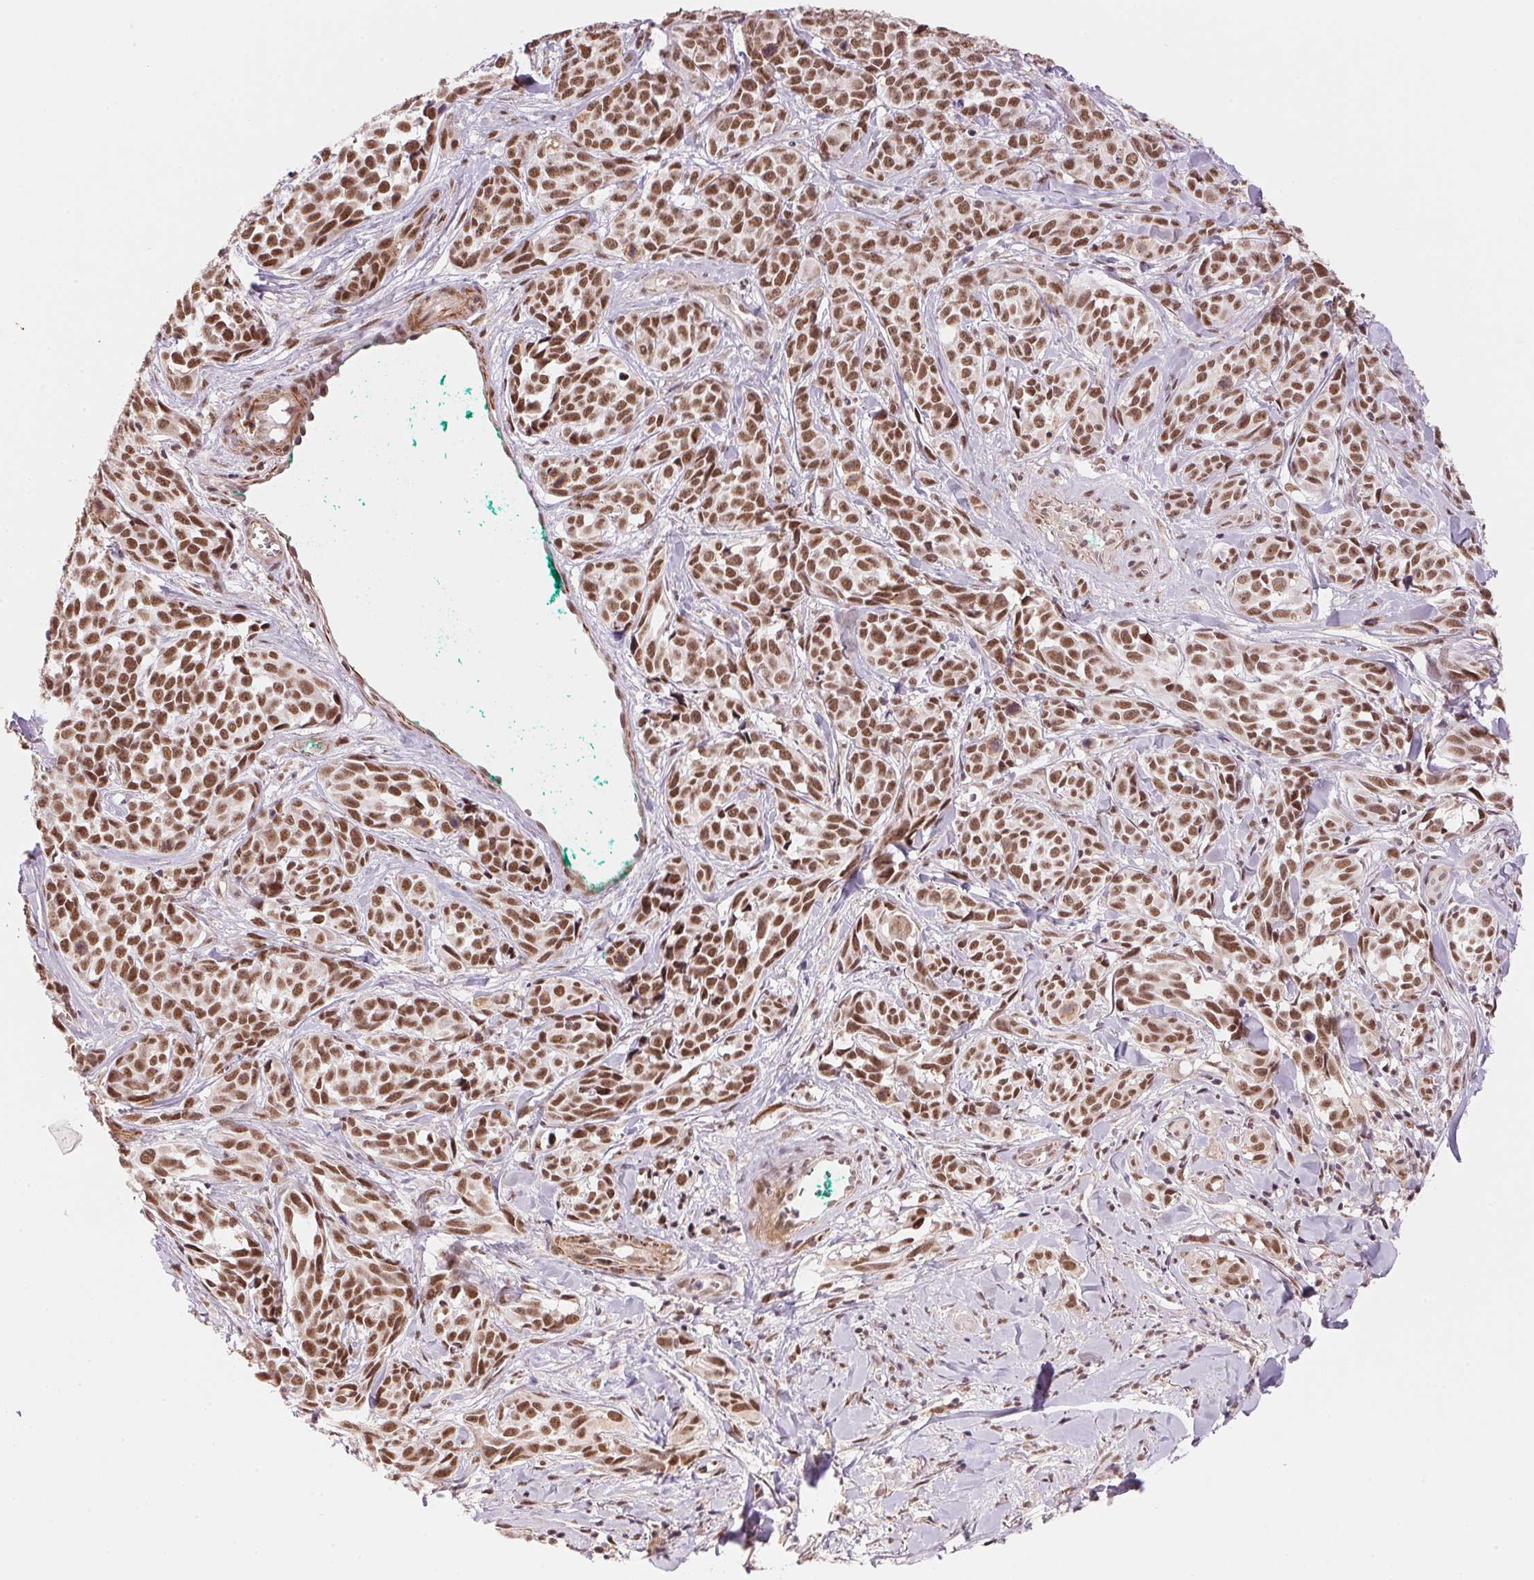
{"staining": {"intensity": "strong", "quantity": ">75%", "location": "nuclear"}, "tissue": "melanoma", "cell_type": "Tumor cells", "image_type": "cancer", "snomed": [{"axis": "morphology", "description": "Malignant melanoma, NOS"}, {"axis": "topography", "description": "Skin"}], "caption": "IHC of human melanoma demonstrates high levels of strong nuclear expression in about >75% of tumor cells.", "gene": "HNRNPDL", "patient": {"sex": "female", "age": 88}}